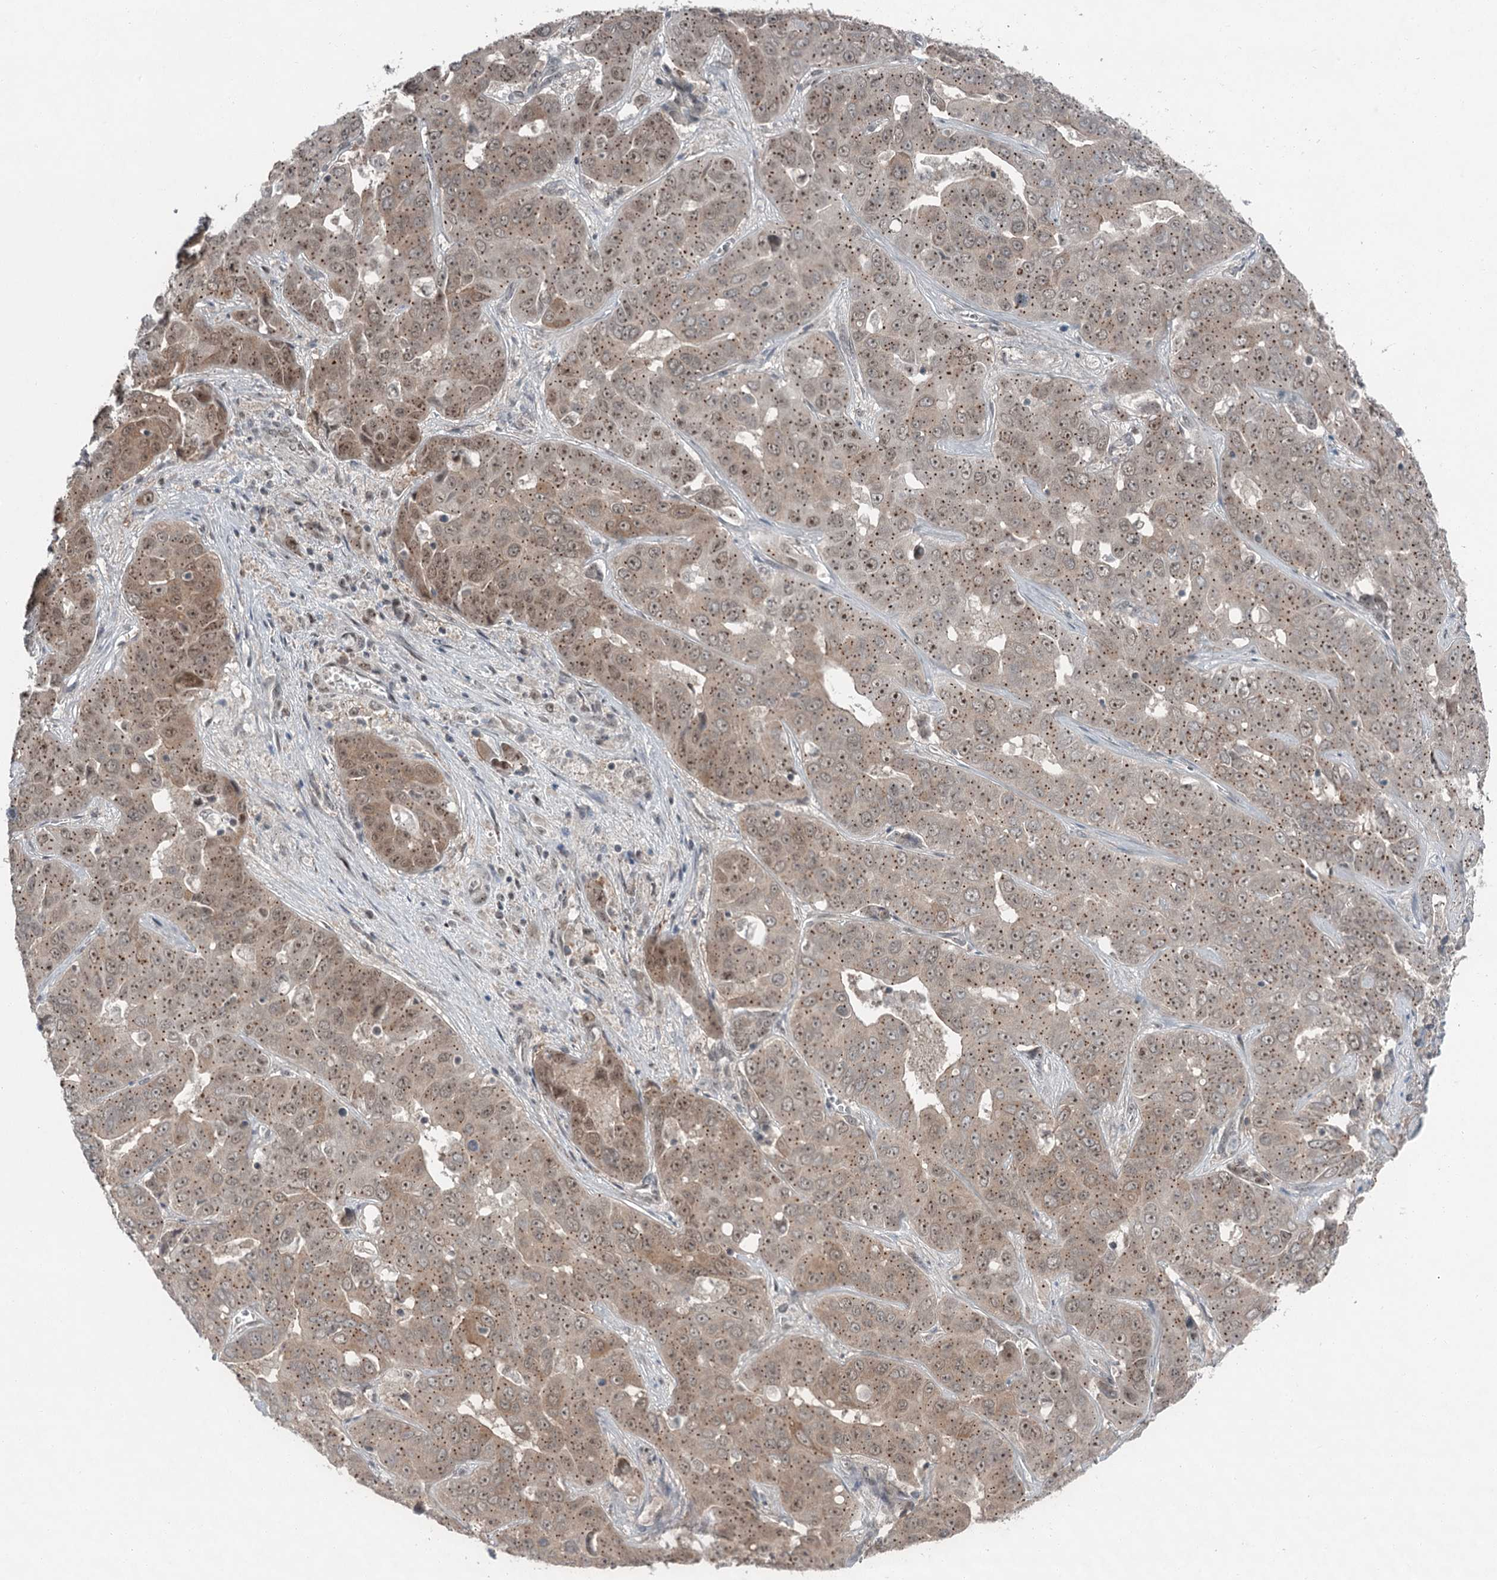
{"staining": {"intensity": "moderate", "quantity": ">75%", "location": "cytoplasmic/membranous,nuclear"}, "tissue": "liver cancer", "cell_type": "Tumor cells", "image_type": "cancer", "snomed": [{"axis": "morphology", "description": "Cholangiocarcinoma"}, {"axis": "topography", "description": "Liver"}], "caption": "Tumor cells show moderate cytoplasmic/membranous and nuclear staining in about >75% of cells in liver cancer (cholangiocarcinoma).", "gene": "EXOSC1", "patient": {"sex": "female", "age": 52}}